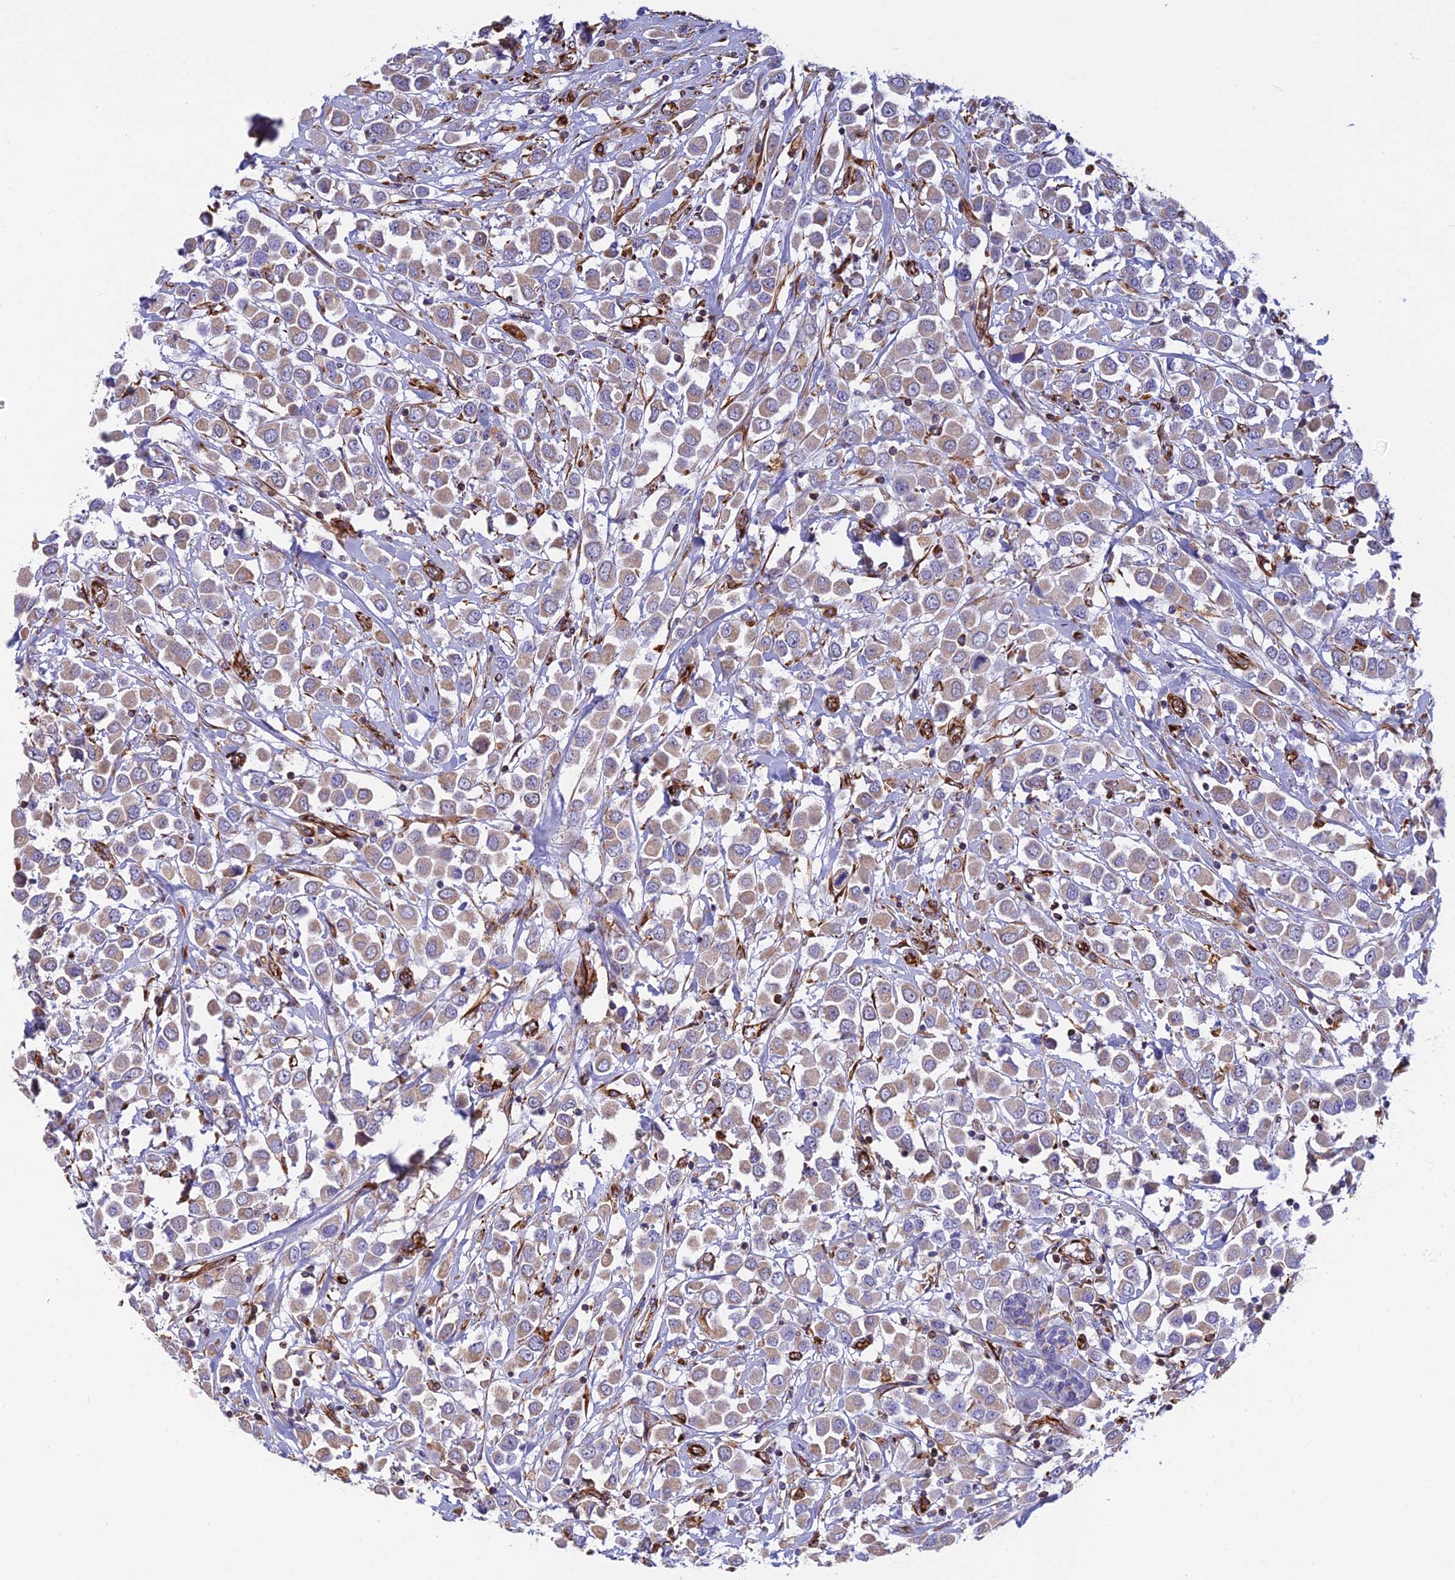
{"staining": {"intensity": "weak", "quantity": ">75%", "location": "cytoplasmic/membranous"}, "tissue": "breast cancer", "cell_type": "Tumor cells", "image_type": "cancer", "snomed": [{"axis": "morphology", "description": "Duct carcinoma"}, {"axis": "topography", "description": "Breast"}], "caption": "IHC (DAB) staining of breast intraductal carcinoma demonstrates weak cytoplasmic/membranous protein staining in about >75% of tumor cells.", "gene": "FBXL20", "patient": {"sex": "female", "age": 61}}